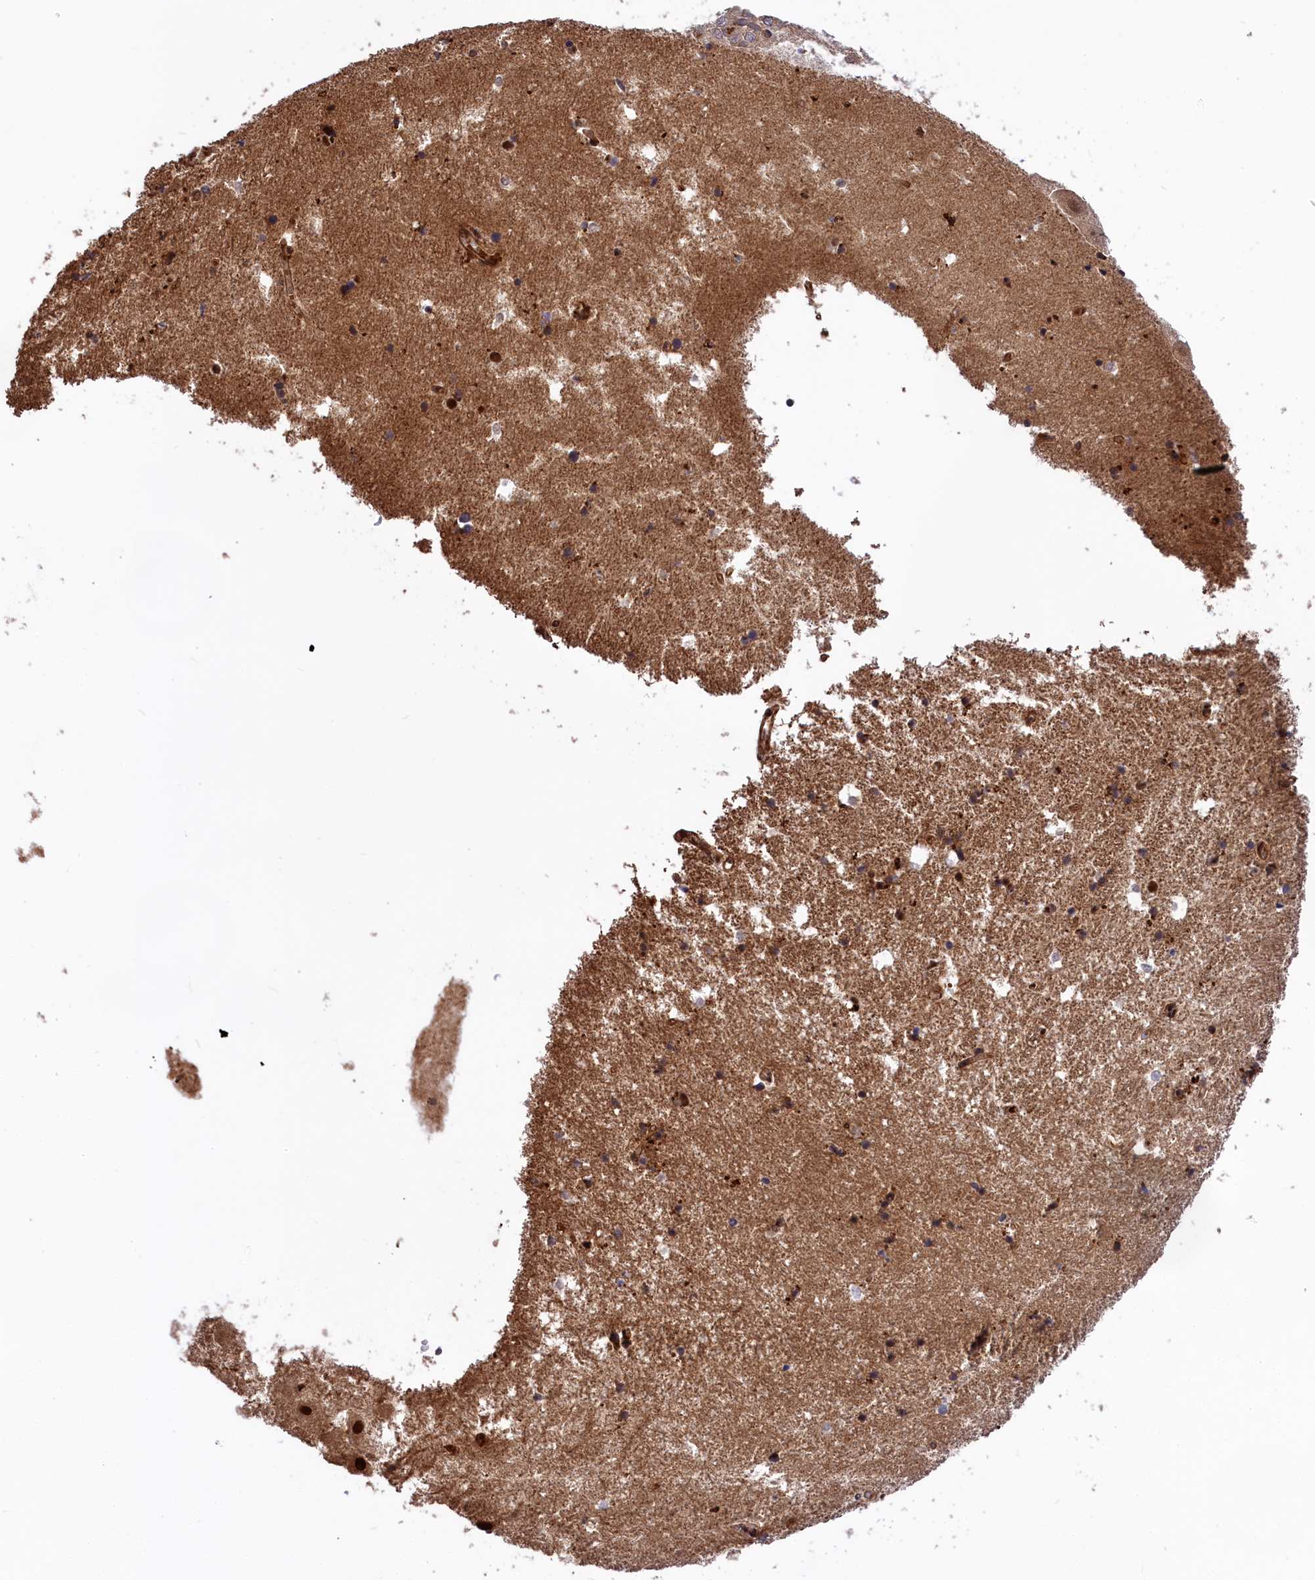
{"staining": {"intensity": "moderate", "quantity": "<25%", "location": "cytoplasmic/membranous"}, "tissue": "hippocampus", "cell_type": "Glial cells", "image_type": "normal", "snomed": [{"axis": "morphology", "description": "Normal tissue, NOS"}, {"axis": "topography", "description": "Hippocampus"}], "caption": "Protein expression analysis of unremarkable human hippocampus reveals moderate cytoplasmic/membranous positivity in approximately <25% of glial cells. Ihc stains the protein of interest in brown and the nuclei are stained blue.", "gene": "DDX60L", "patient": {"sex": "female", "age": 52}}